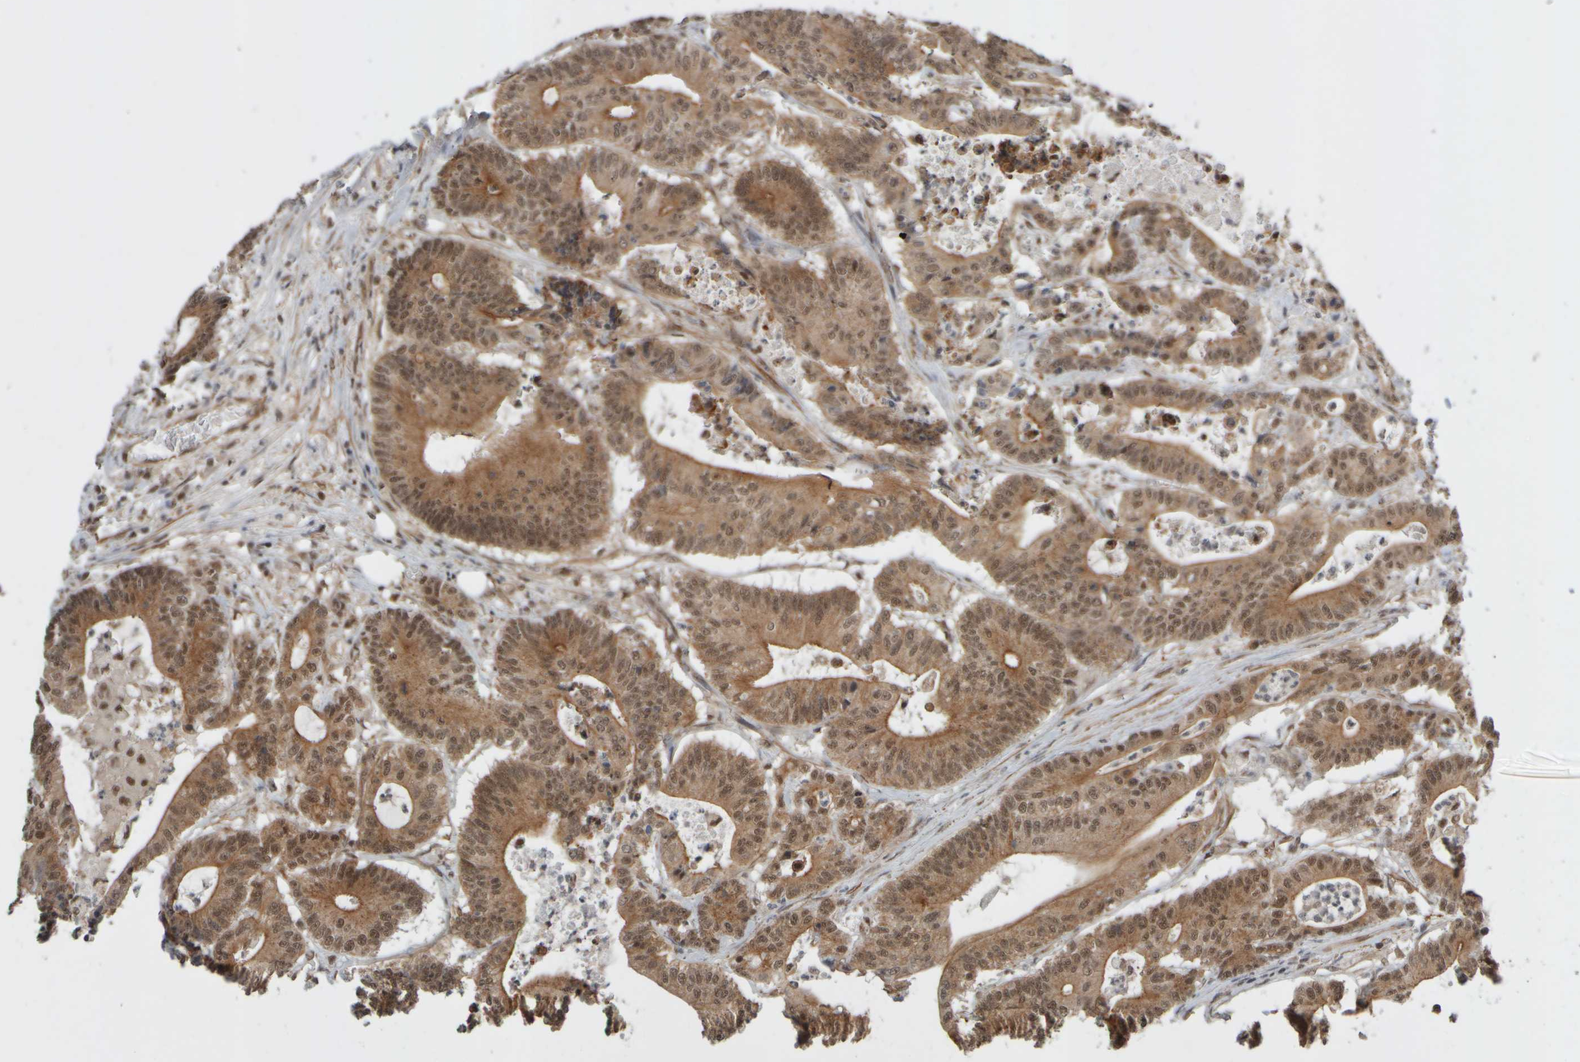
{"staining": {"intensity": "moderate", "quantity": ">75%", "location": "cytoplasmic/membranous,nuclear"}, "tissue": "colorectal cancer", "cell_type": "Tumor cells", "image_type": "cancer", "snomed": [{"axis": "morphology", "description": "Adenocarcinoma, NOS"}, {"axis": "topography", "description": "Colon"}], "caption": "Adenocarcinoma (colorectal) stained with DAB immunohistochemistry shows medium levels of moderate cytoplasmic/membranous and nuclear staining in approximately >75% of tumor cells.", "gene": "SYNRG", "patient": {"sex": "female", "age": 84}}